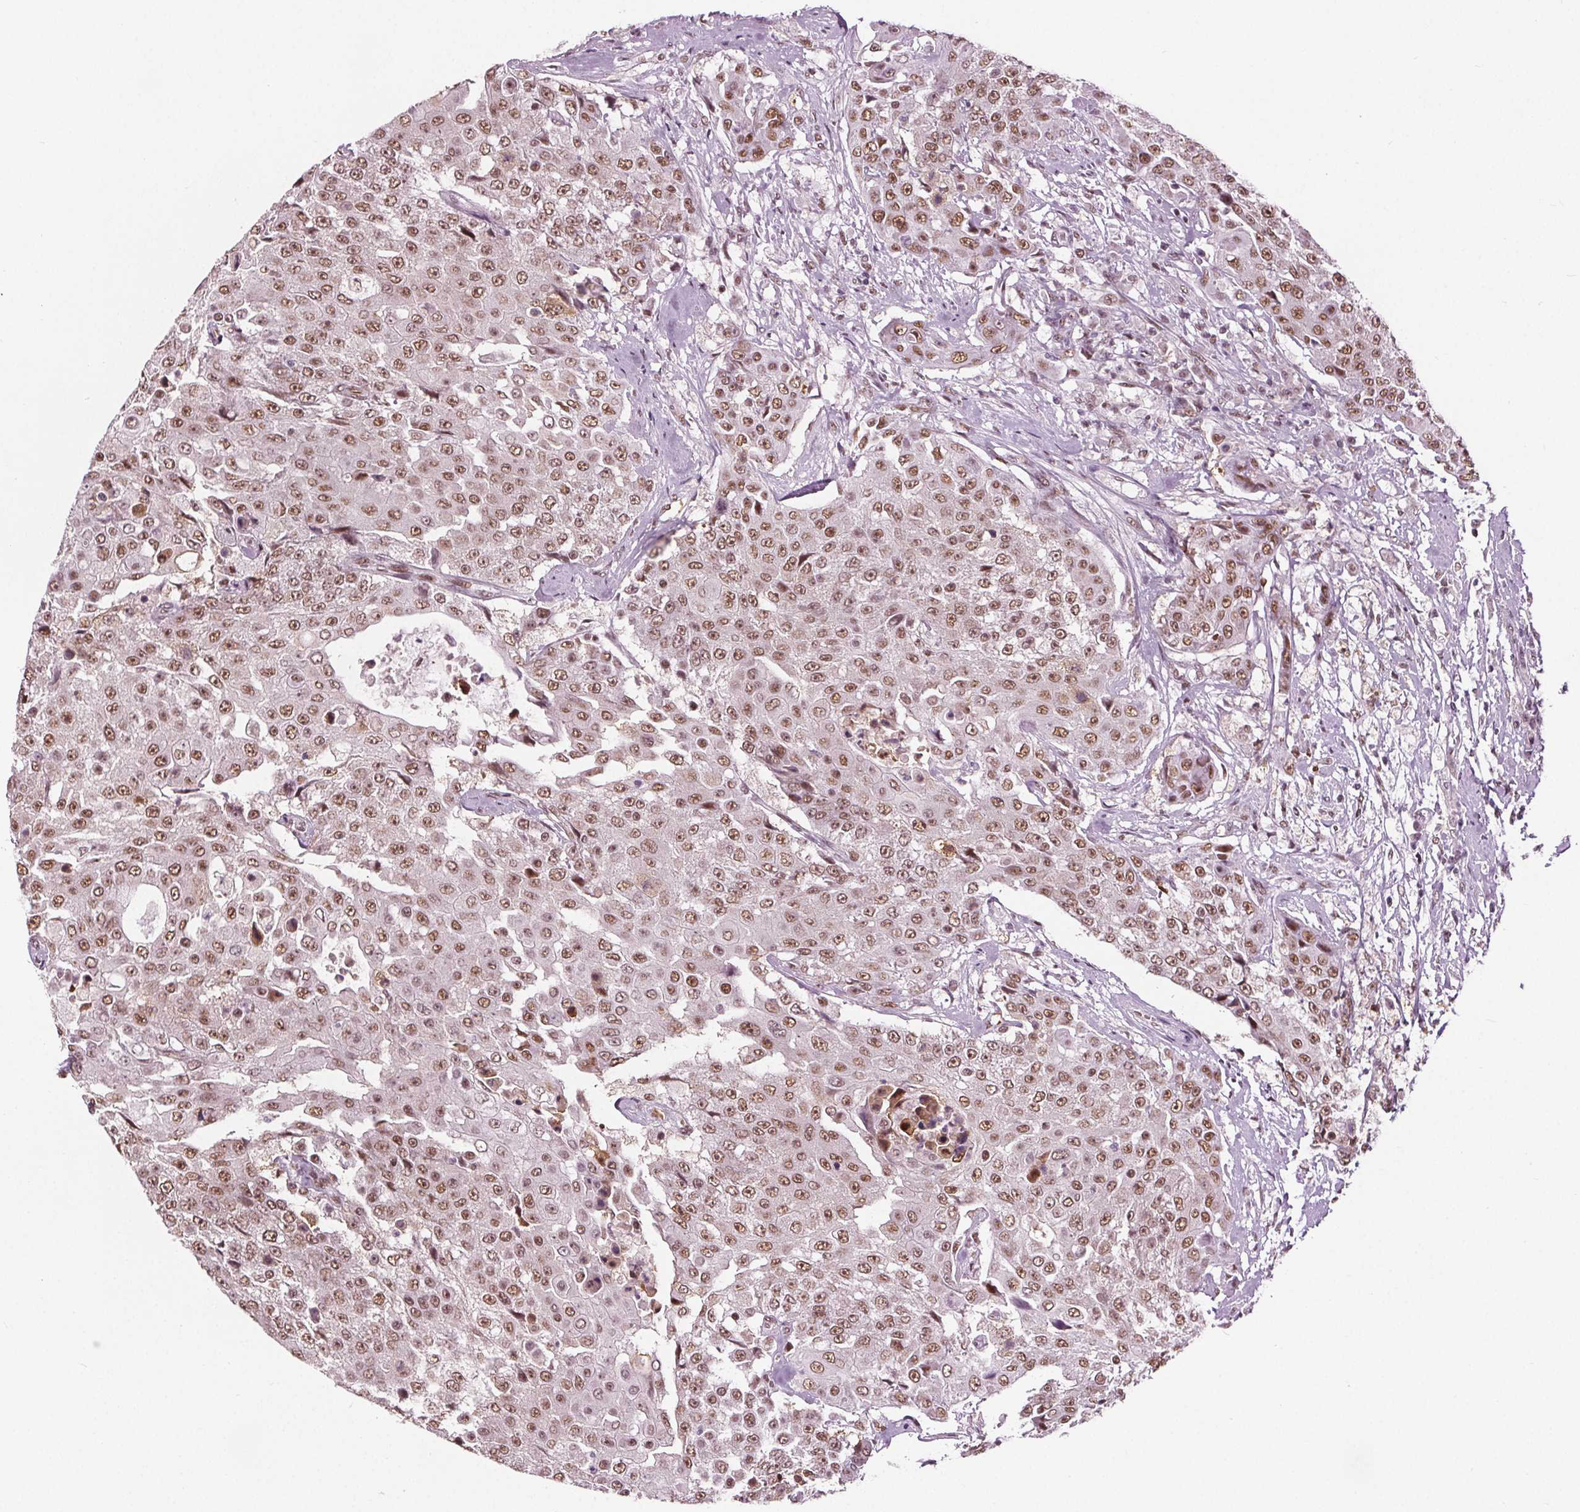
{"staining": {"intensity": "moderate", "quantity": ">75%", "location": "nuclear"}, "tissue": "urothelial cancer", "cell_type": "Tumor cells", "image_type": "cancer", "snomed": [{"axis": "morphology", "description": "Urothelial carcinoma, High grade"}, {"axis": "topography", "description": "Urinary bladder"}], "caption": "DAB immunohistochemical staining of human urothelial cancer exhibits moderate nuclear protein expression in about >75% of tumor cells.", "gene": "IWS1", "patient": {"sex": "female", "age": 63}}